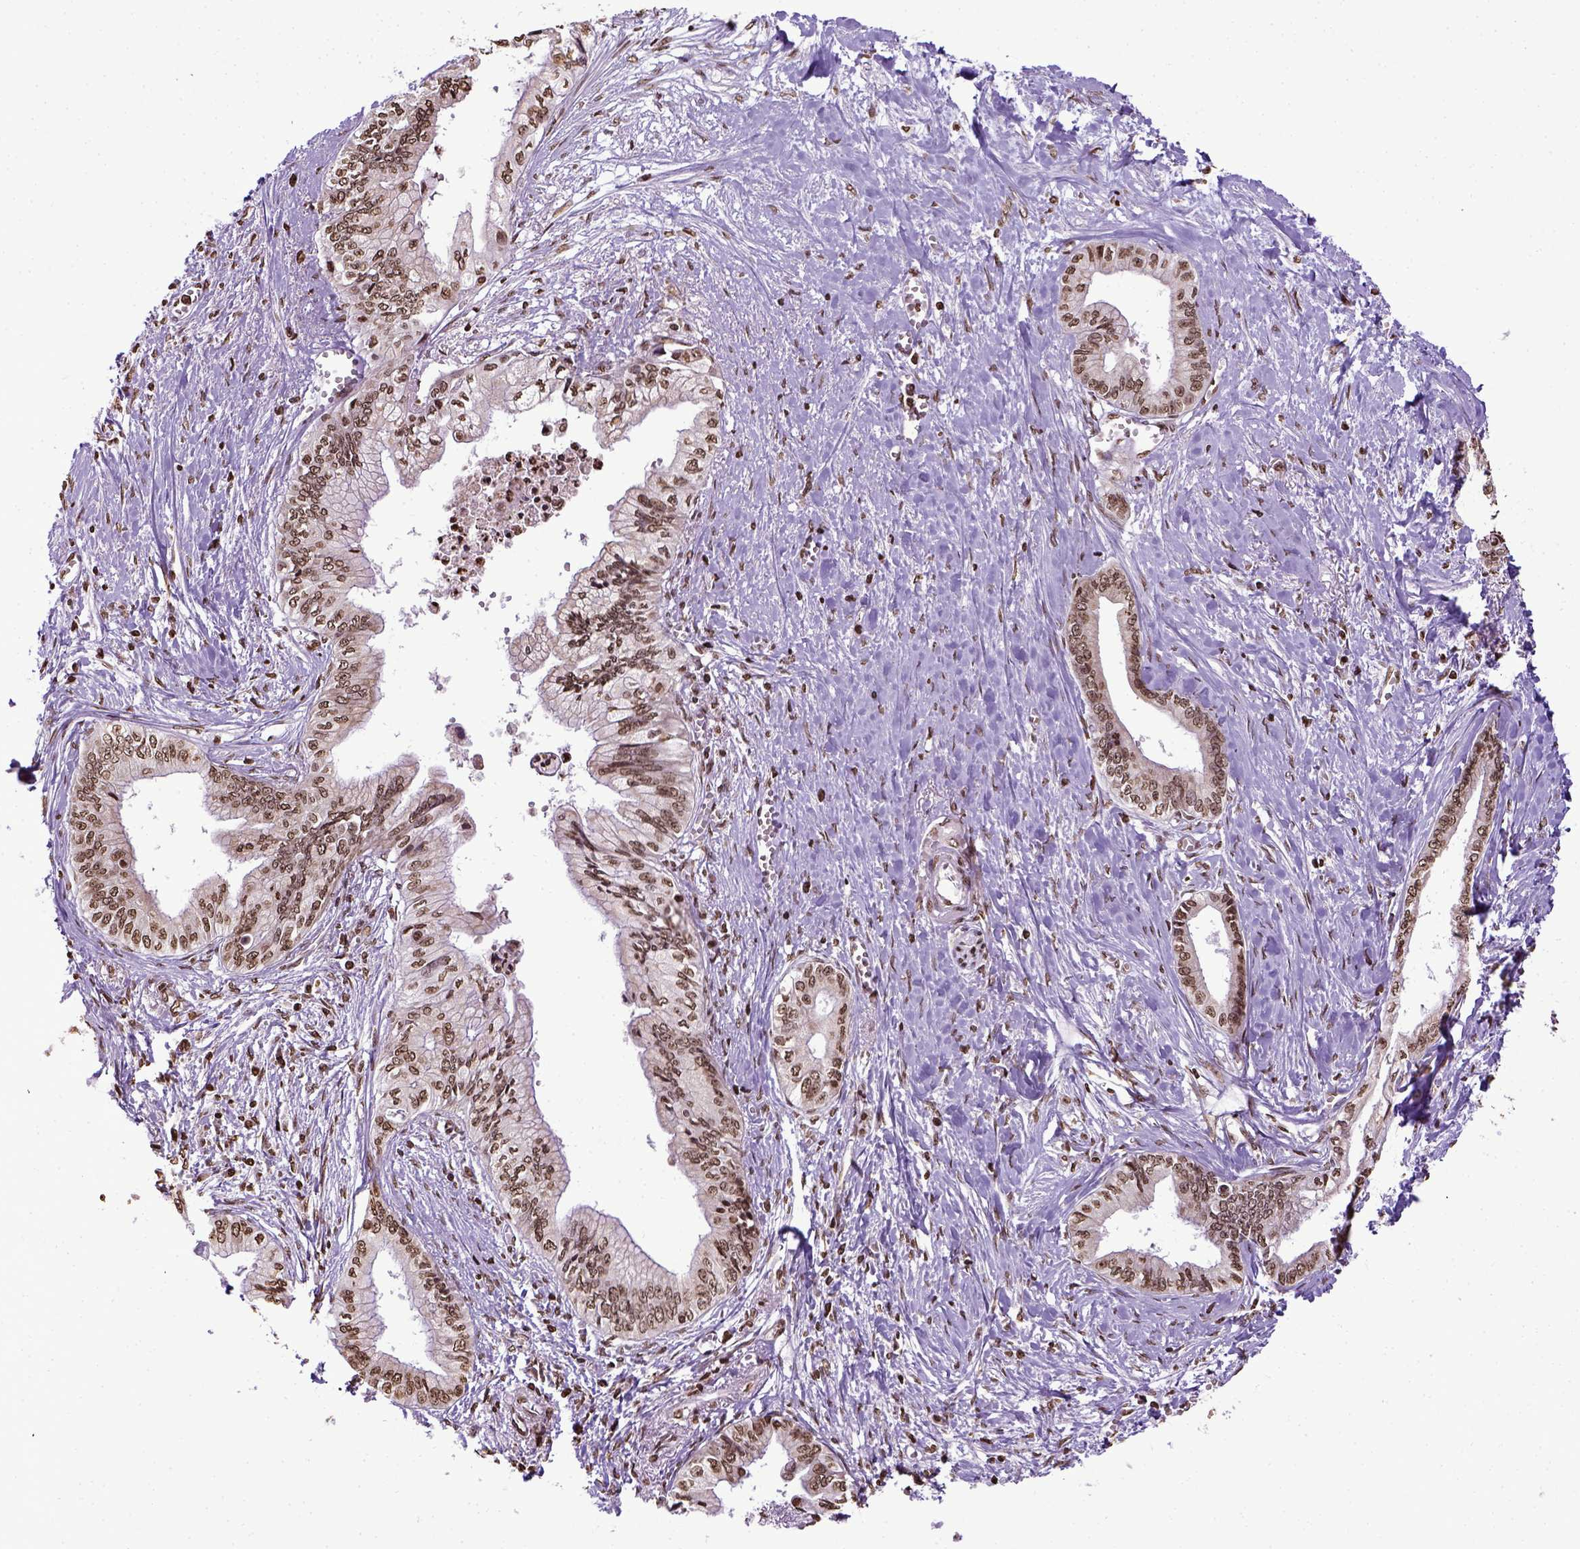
{"staining": {"intensity": "moderate", "quantity": ">75%", "location": "nuclear"}, "tissue": "pancreatic cancer", "cell_type": "Tumor cells", "image_type": "cancer", "snomed": [{"axis": "morphology", "description": "Adenocarcinoma, NOS"}, {"axis": "topography", "description": "Pancreas"}], "caption": "Pancreatic cancer (adenocarcinoma) stained with DAB (3,3'-diaminobenzidine) immunohistochemistry exhibits medium levels of moderate nuclear positivity in approximately >75% of tumor cells. Using DAB (3,3'-diaminobenzidine) (brown) and hematoxylin (blue) stains, captured at high magnification using brightfield microscopy.", "gene": "ZNF75D", "patient": {"sex": "female", "age": 61}}